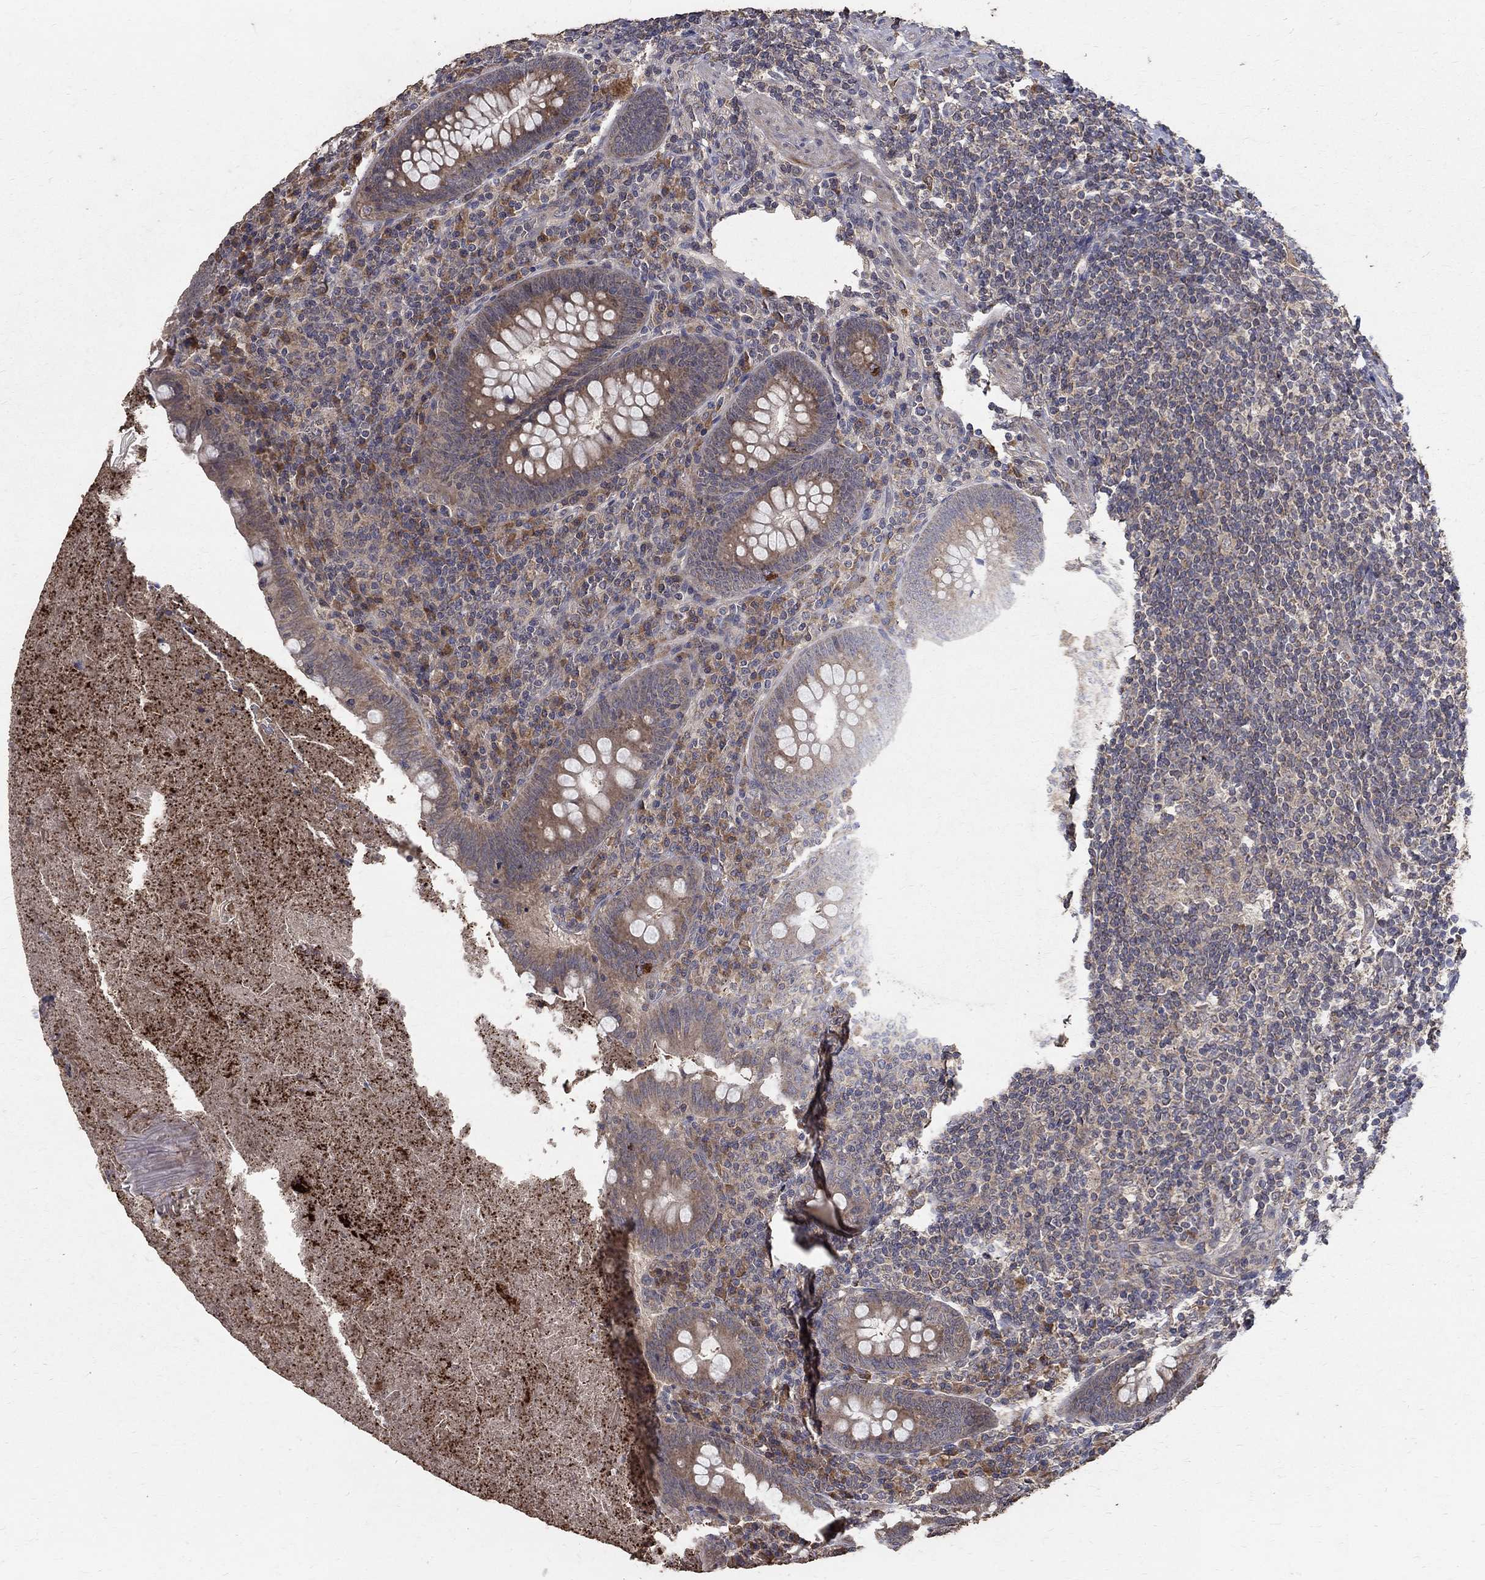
{"staining": {"intensity": "moderate", "quantity": "25%-75%", "location": "cytoplasmic/membranous"}, "tissue": "appendix", "cell_type": "Glandular cells", "image_type": "normal", "snomed": [{"axis": "morphology", "description": "Normal tissue, NOS"}, {"axis": "topography", "description": "Appendix"}], "caption": "Normal appendix exhibits moderate cytoplasmic/membranous expression in about 25%-75% of glandular cells.", "gene": "C17orf75", "patient": {"sex": "male", "age": 47}}